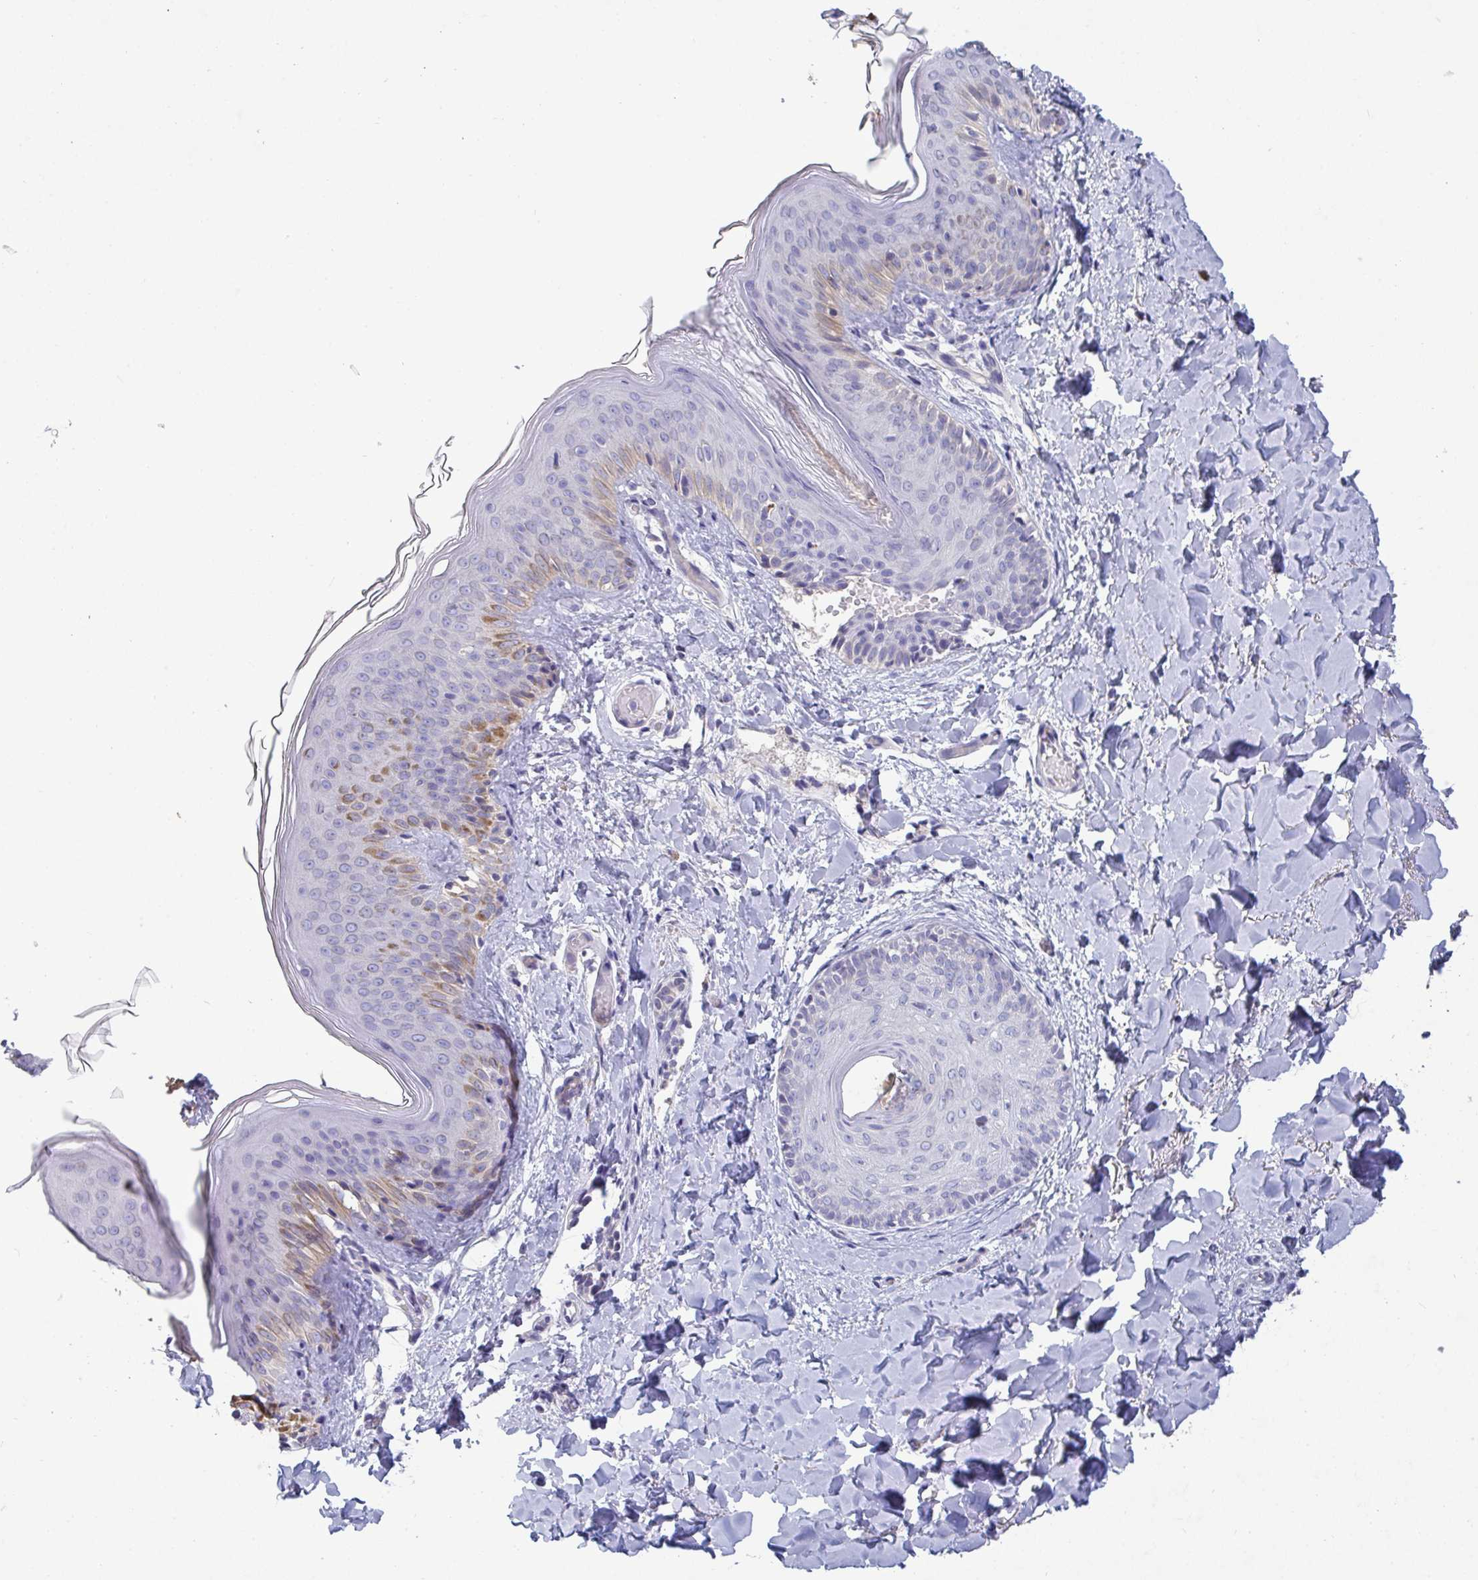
{"staining": {"intensity": "negative", "quantity": "none", "location": "none"}, "tissue": "skin", "cell_type": "Fibroblasts", "image_type": "normal", "snomed": [{"axis": "morphology", "description": "Normal tissue, NOS"}, {"axis": "topography", "description": "Skin"}], "caption": "Immunohistochemistry histopathology image of normal skin: human skin stained with DAB (3,3'-diaminobenzidine) shows no significant protein expression in fibroblasts.", "gene": "GALNT13", "patient": {"sex": "male", "age": 16}}